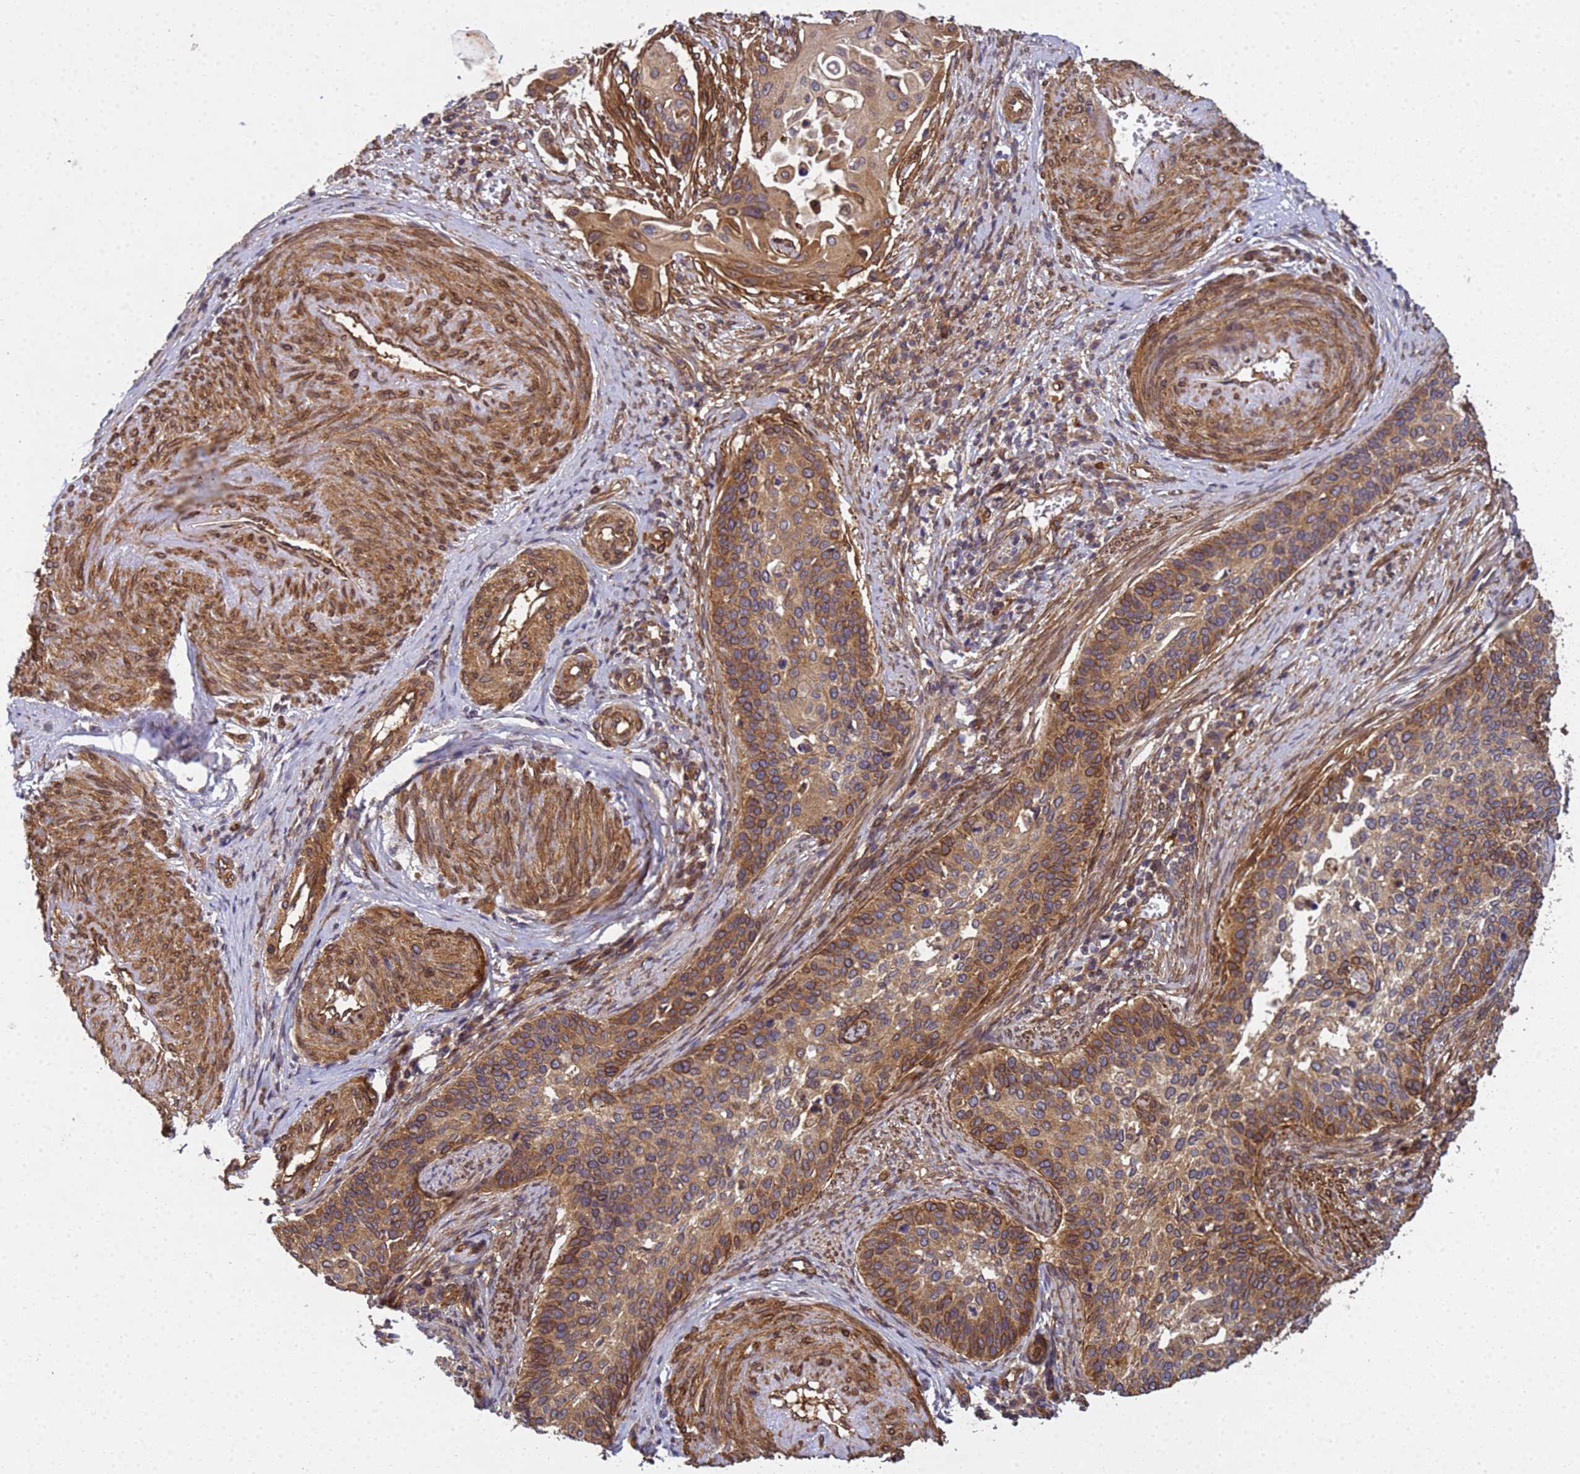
{"staining": {"intensity": "moderate", "quantity": ">75%", "location": "cytoplasmic/membranous"}, "tissue": "cervical cancer", "cell_type": "Tumor cells", "image_type": "cancer", "snomed": [{"axis": "morphology", "description": "Squamous cell carcinoma, NOS"}, {"axis": "topography", "description": "Cervix"}], "caption": "About >75% of tumor cells in human cervical squamous cell carcinoma exhibit moderate cytoplasmic/membranous protein staining as visualized by brown immunohistochemical staining.", "gene": "C8orf34", "patient": {"sex": "female", "age": 44}}